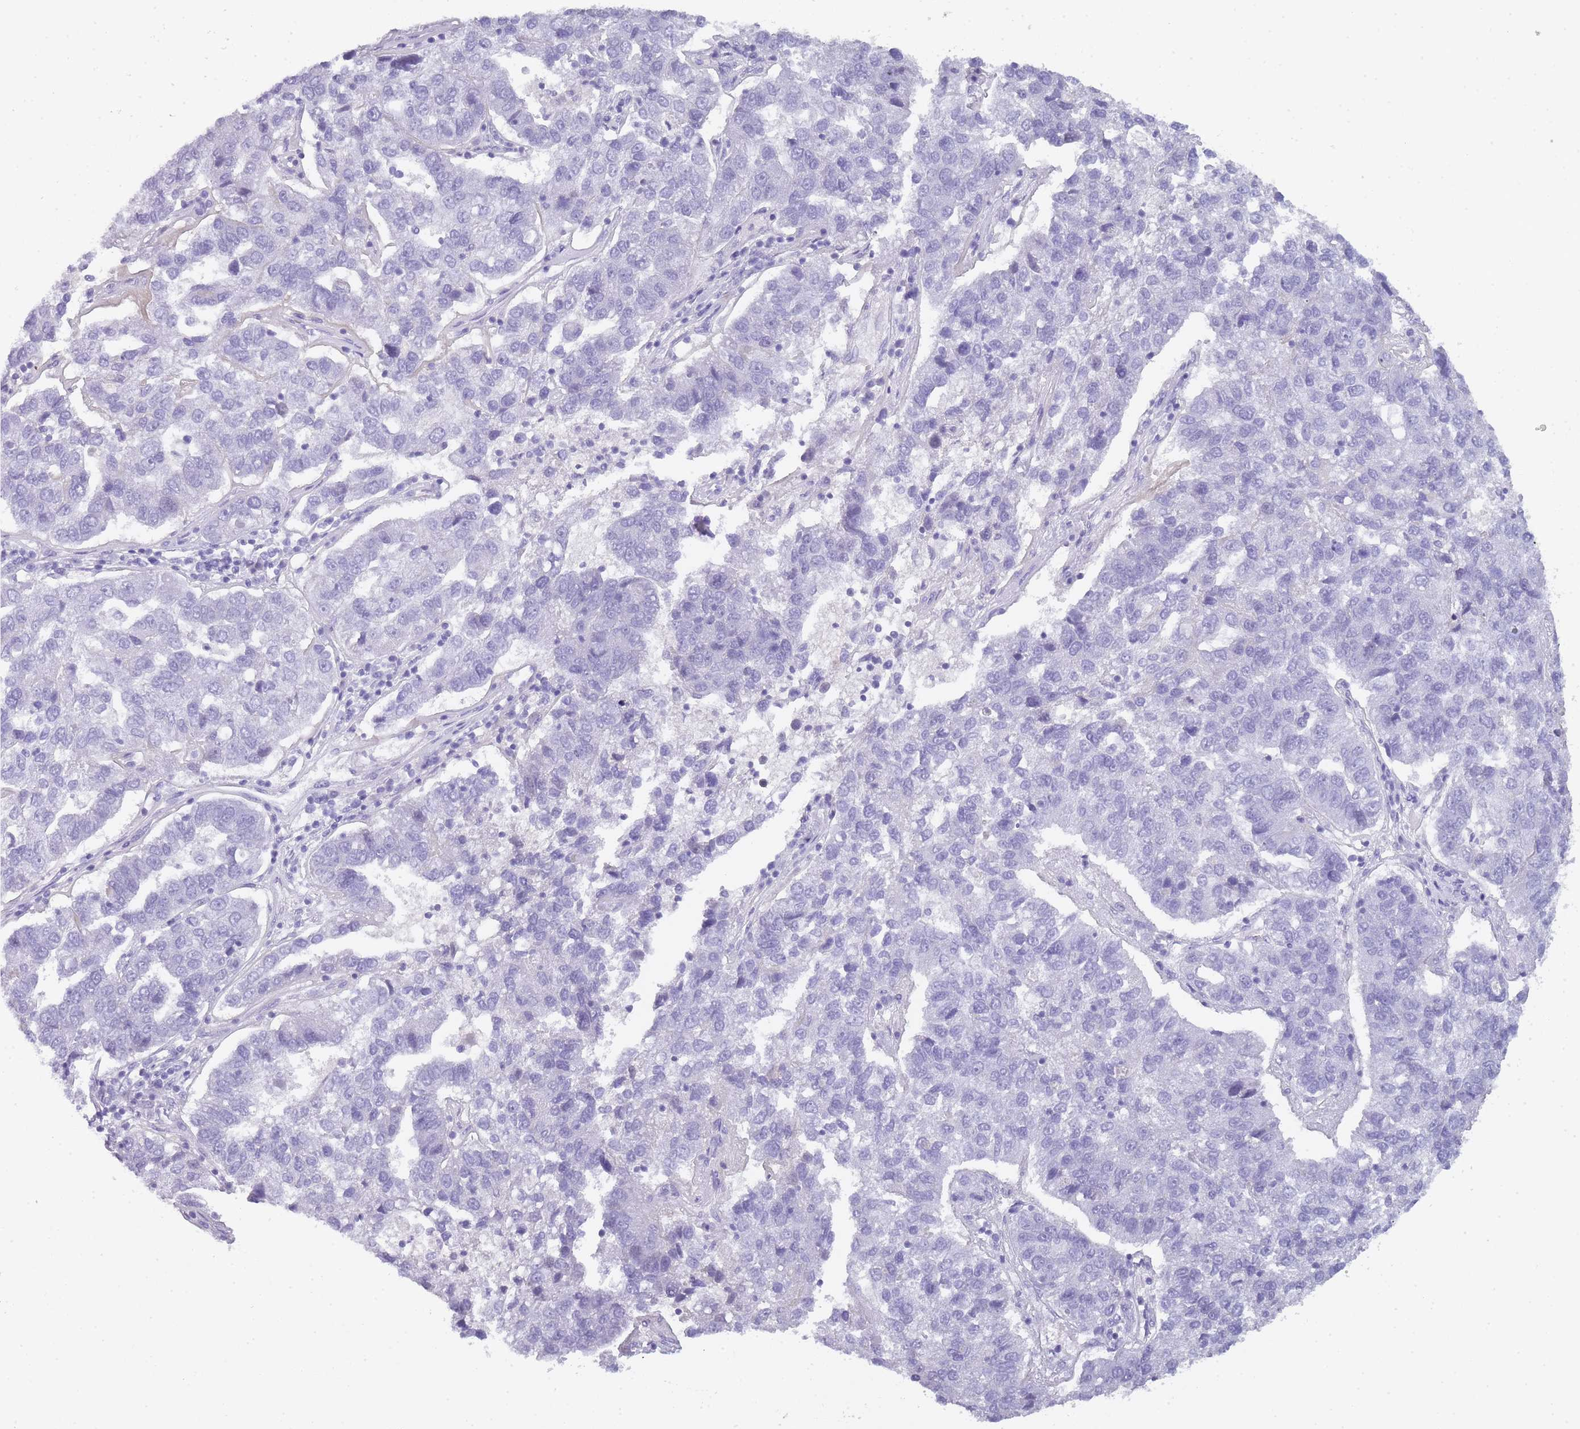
{"staining": {"intensity": "negative", "quantity": "none", "location": "none"}, "tissue": "pancreatic cancer", "cell_type": "Tumor cells", "image_type": "cancer", "snomed": [{"axis": "morphology", "description": "Adenocarcinoma, NOS"}, {"axis": "topography", "description": "Pancreas"}], "caption": "Pancreatic cancer (adenocarcinoma) was stained to show a protein in brown. There is no significant expression in tumor cells.", "gene": "TCP11", "patient": {"sex": "female", "age": 61}}